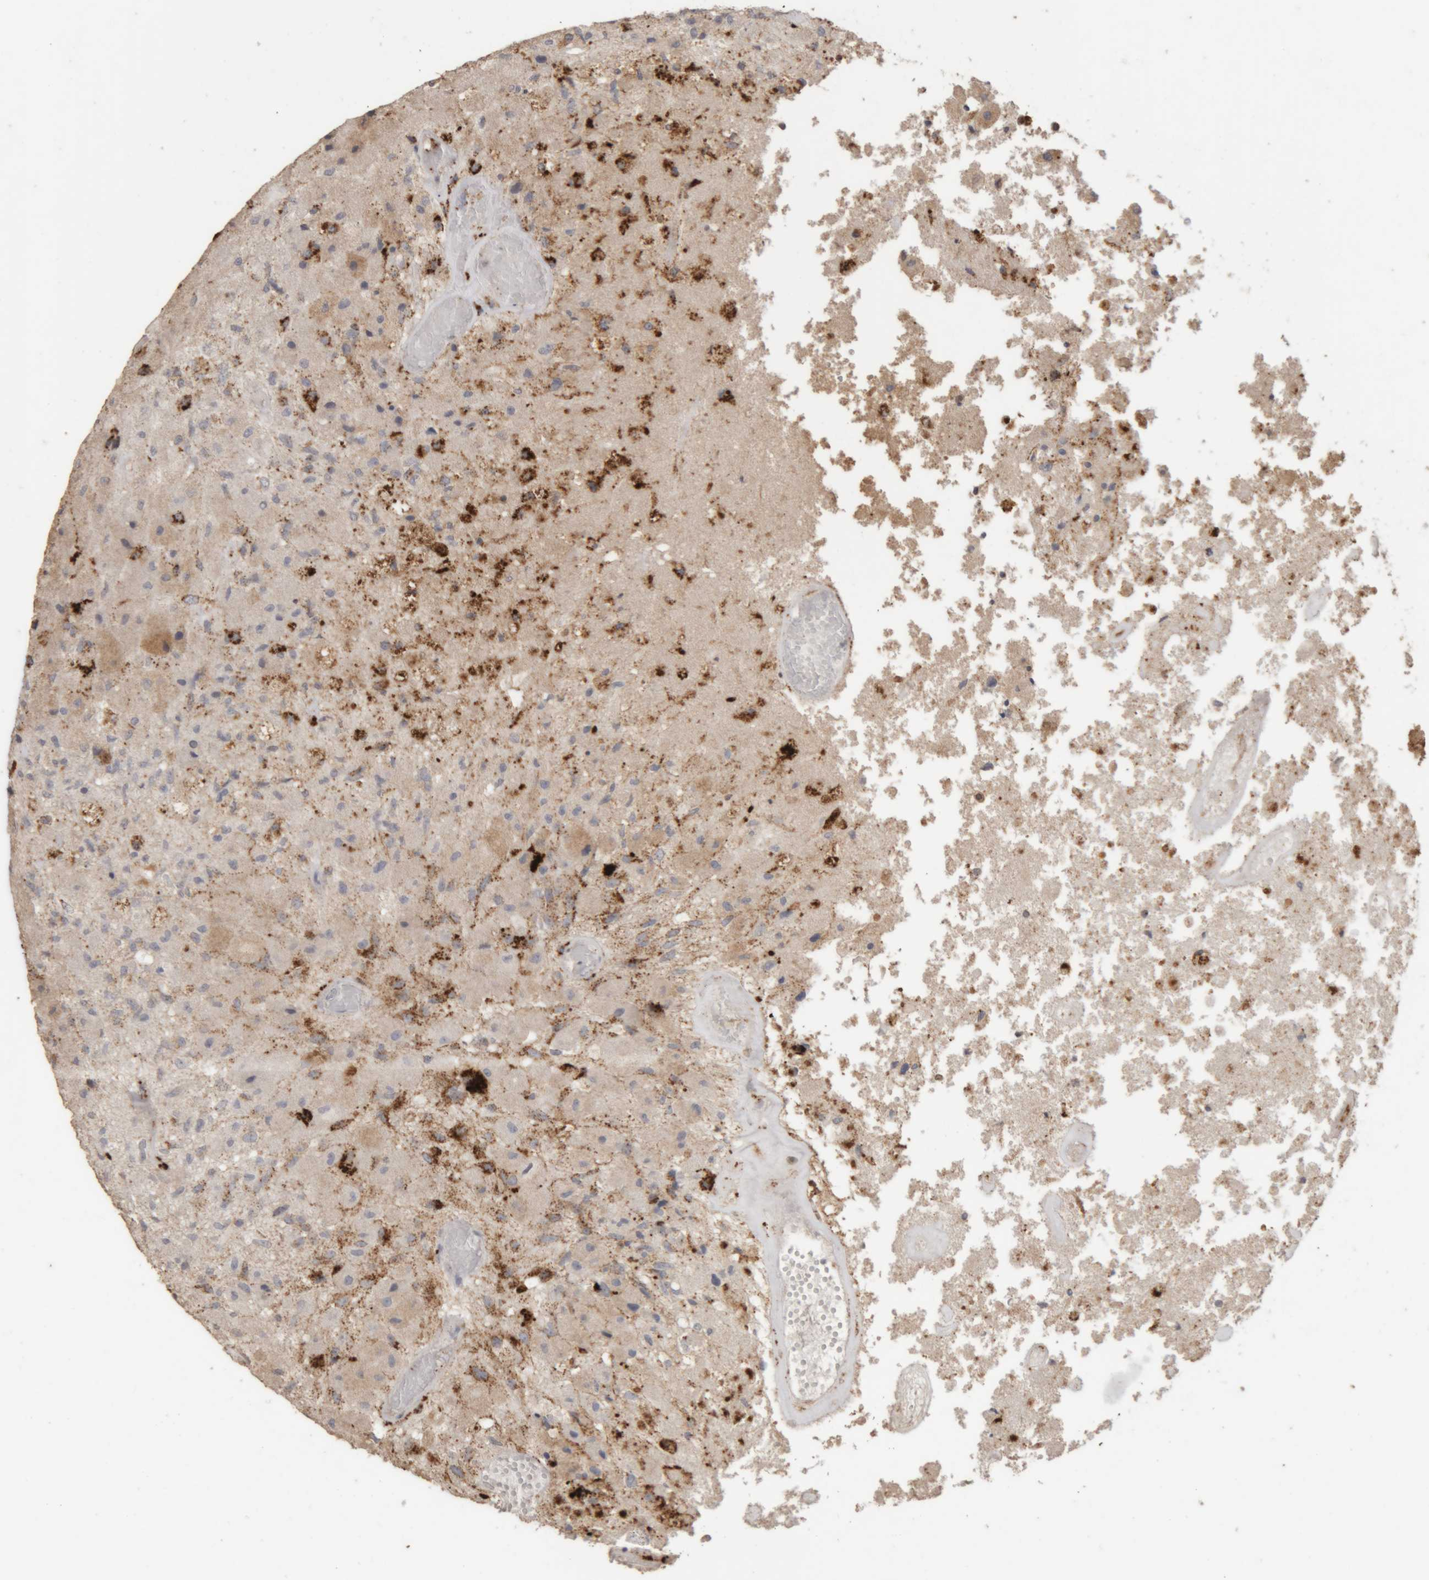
{"staining": {"intensity": "strong", "quantity": "<25%", "location": "cytoplasmic/membranous"}, "tissue": "glioma", "cell_type": "Tumor cells", "image_type": "cancer", "snomed": [{"axis": "morphology", "description": "Normal tissue, NOS"}, {"axis": "morphology", "description": "Glioma, malignant, High grade"}, {"axis": "topography", "description": "Cerebral cortex"}], "caption": "Brown immunohistochemical staining in glioma reveals strong cytoplasmic/membranous staining in approximately <25% of tumor cells.", "gene": "ARSA", "patient": {"sex": "male", "age": 77}}